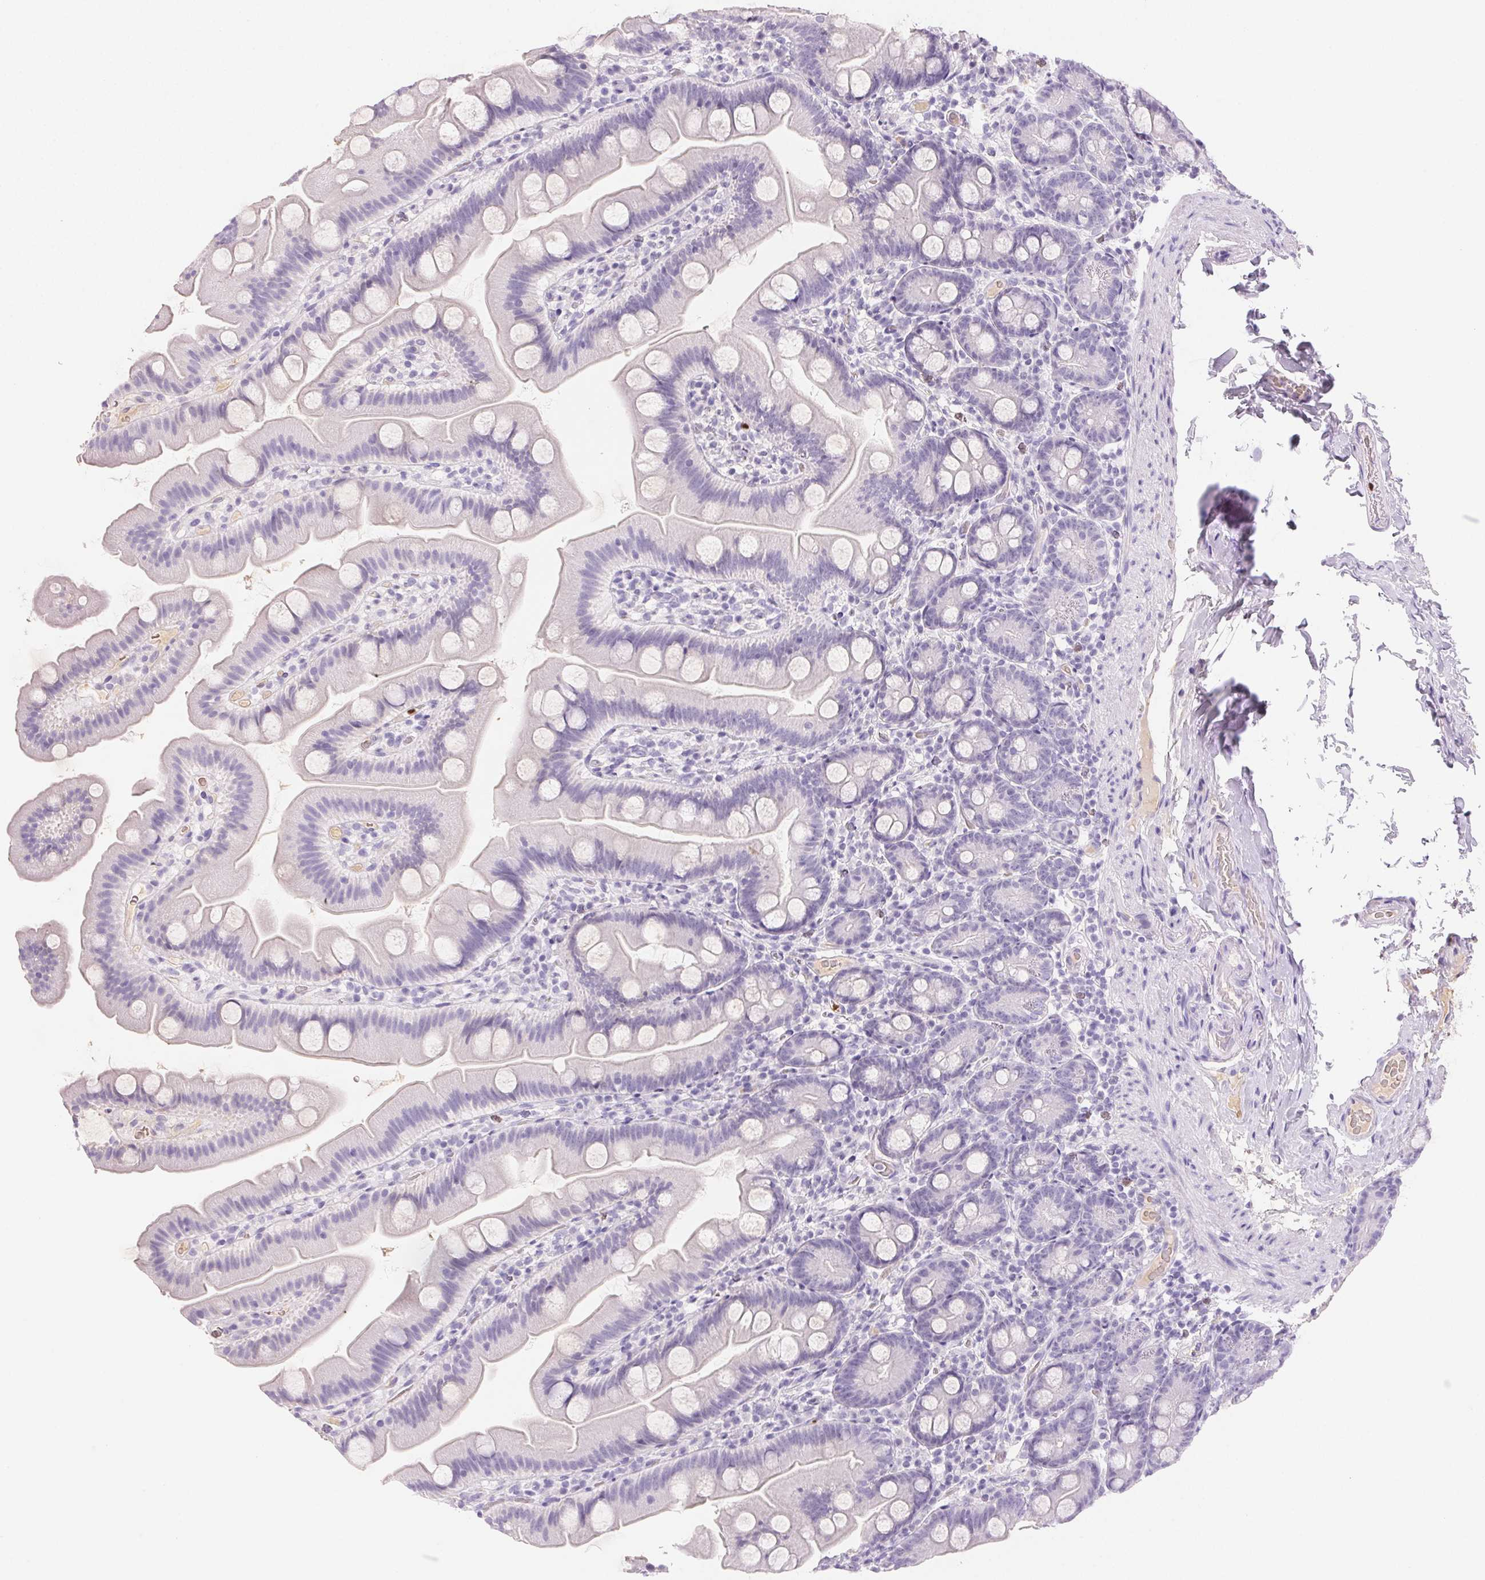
{"staining": {"intensity": "negative", "quantity": "none", "location": "none"}, "tissue": "small intestine", "cell_type": "Glandular cells", "image_type": "normal", "snomed": [{"axis": "morphology", "description": "Normal tissue, NOS"}, {"axis": "topography", "description": "Small intestine"}], "caption": "The histopathology image shows no staining of glandular cells in unremarkable small intestine. (Stains: DAB (3,3'-diaminobenzidine) IHC with hematoxylin counter stain, Microscopy: brightfield microscopy at high magnification).", "gene": "PADI4", "patient": {"sex": "female", "age": 68}}